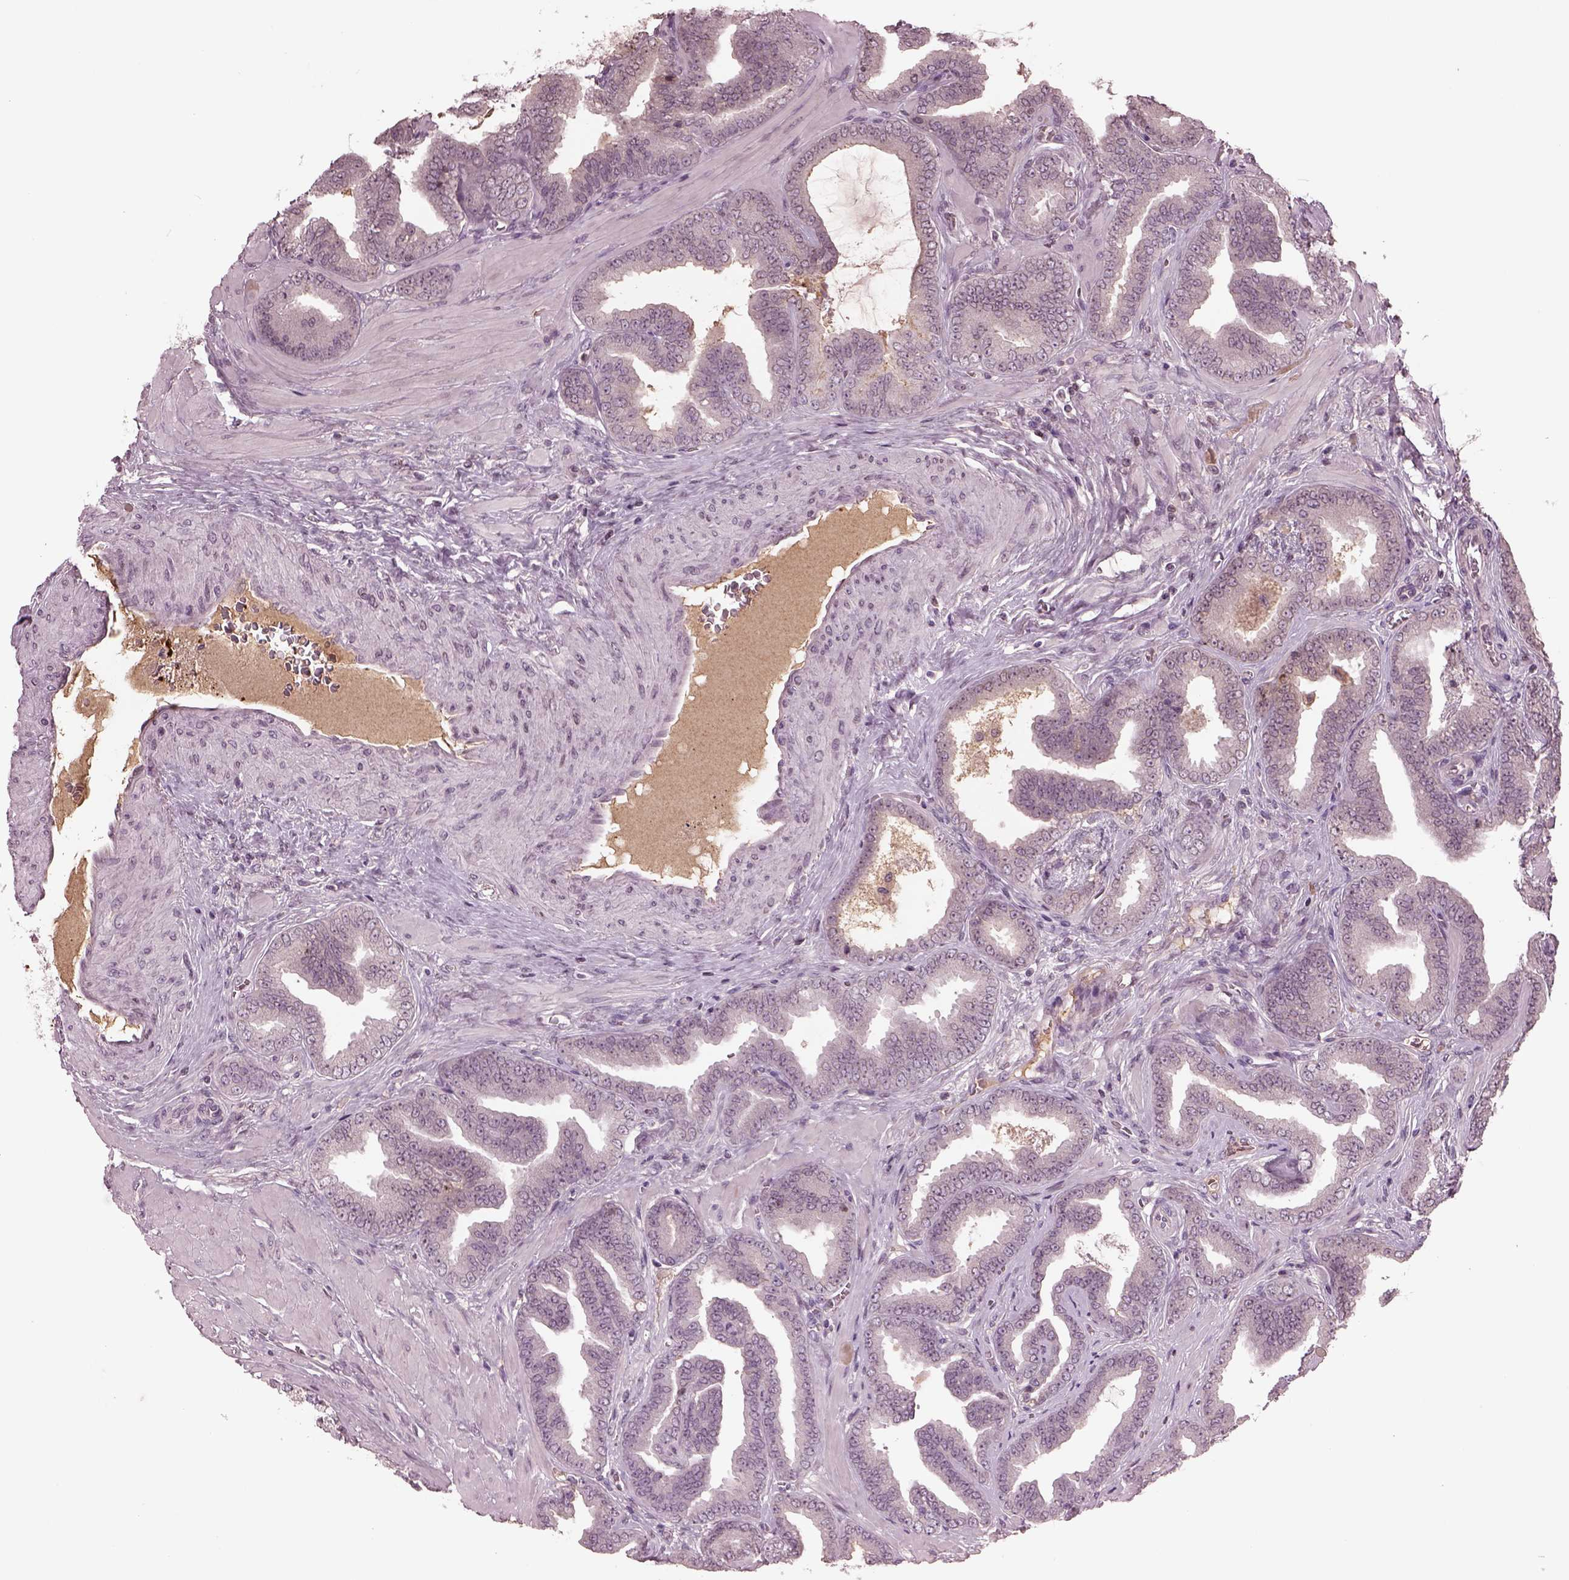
{"staining": {"intensity": "negative", "quantity": "none", "location": "none"}, "tissue": "prostate cancer", "cell_type": "Tumor cells", "image_type": "cancer", "snomed": [{"axis": "morphology", "description": "Adenocarcinoma, Low grade"}, {"axis": "topography", "description": "Prostate"}], "caption": "This is an immunohistochemistry (IHC) micrograph of human prostate cancer (adenocarcinoma (low-grade)). There is no positivity in tumor cells.", "gene": "PTX4", "patient": {"sex": "male", "age": 63}}